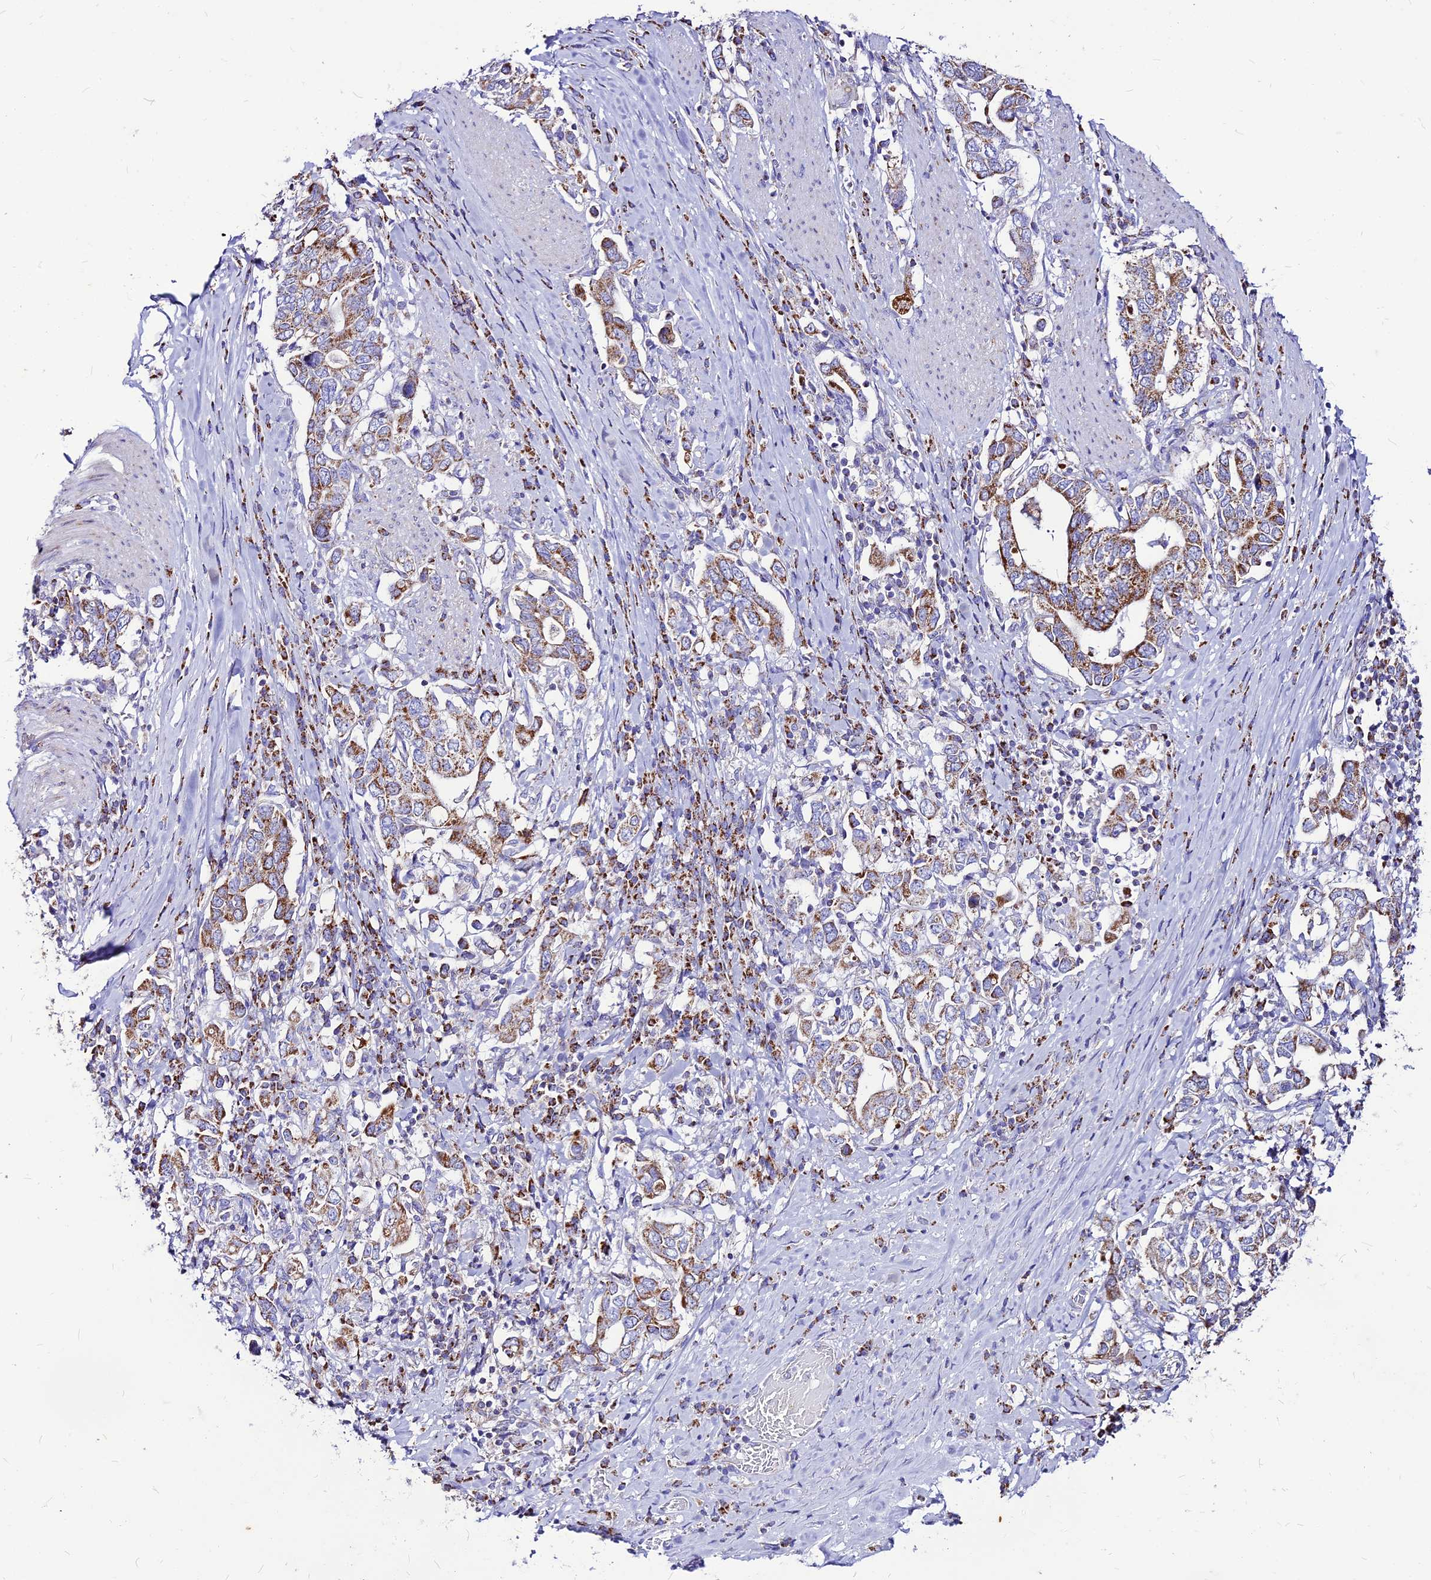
{"staining": {"intensity": "moderate", "quantity": ">75%", "location": "cytoplasmic/membranous"}, "tissue": "stomach cancer", "cell_type": "Tumor cells", "image_type": "cancer", "snomed": [{"axis": "morphology", "description": "Adenocarcinoma, NOS"}, {"axis": "topography", "description": "Stomach, upper"}, {"axis": "topography", "description": "Stomach"}], "caption": "Immunohistochemistry (IHC) histopathology image of neoplastic tissue: human adenocarcinoma (stomach) stained using immunohistochemistry (IHC) exhibits medium levels of moderate protein expression localized specifically in the cytoplasmic/membranous of tumor cells, appearing as a cytoplasmic/membranous brown color.", "gene": "ECI1", "patient": {"sex": "male", "age": 62}}